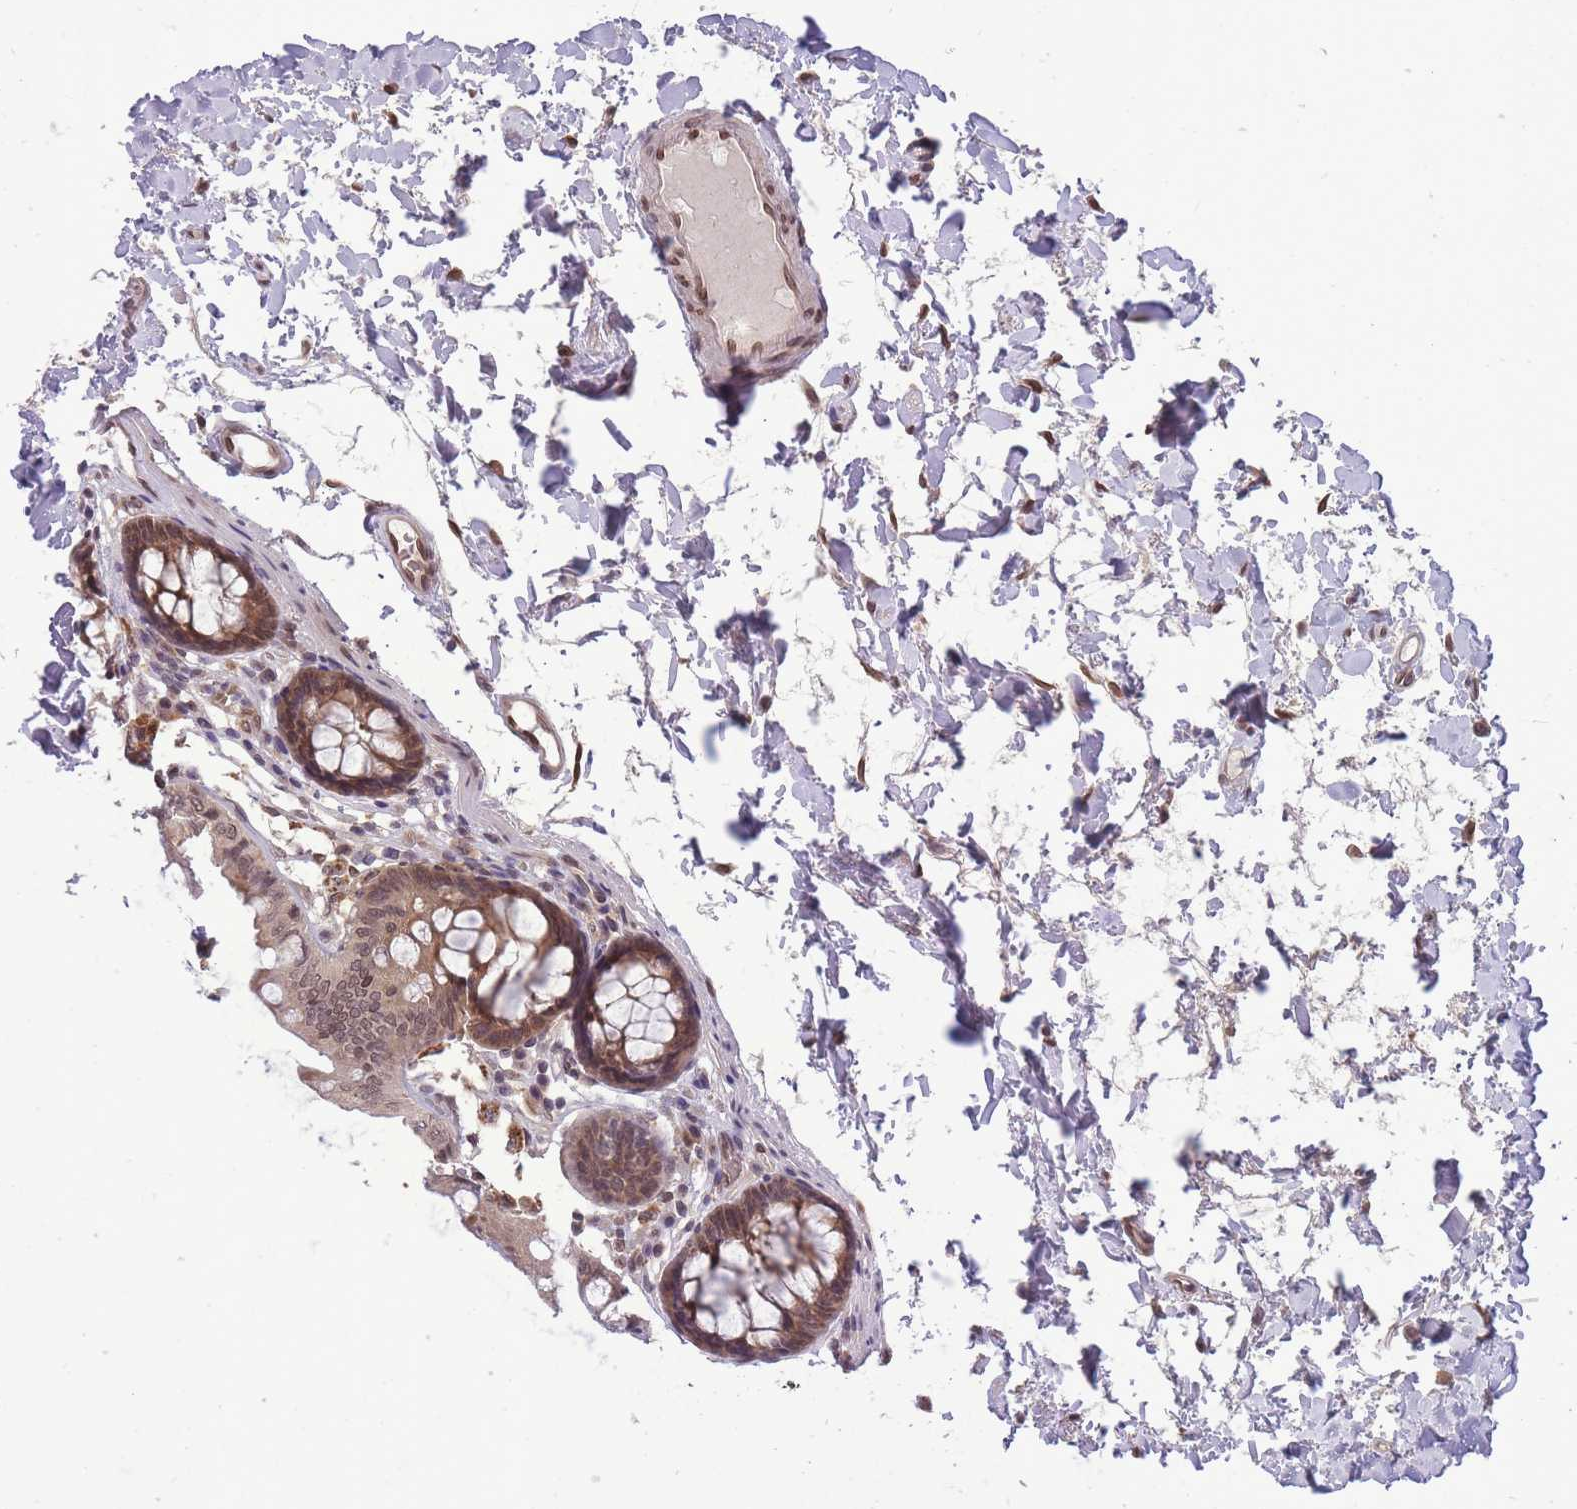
{"staining": {"intensity": "moderate", "quantity": ">75%", "location": "nuclear"}, "tissue": "colon", "cell_type": "Endothelial cells", "image_type": "normal", "snomed": [{"axis": "morphology", "description": "Normal tissue, NOS"}, {"axis": "topography", "description": "Colon"}], "caption": "Immunohistochemistry micrograph of unremarkable colon: human colon stained using immunohistochemistry shows medium levels of moderate protein expression localized specifically in the nuclear of endothelial cells, appearing as a nuclear brown color.", "gene": "CDIP1", "patient": {"sex": "male", "age": 84}}